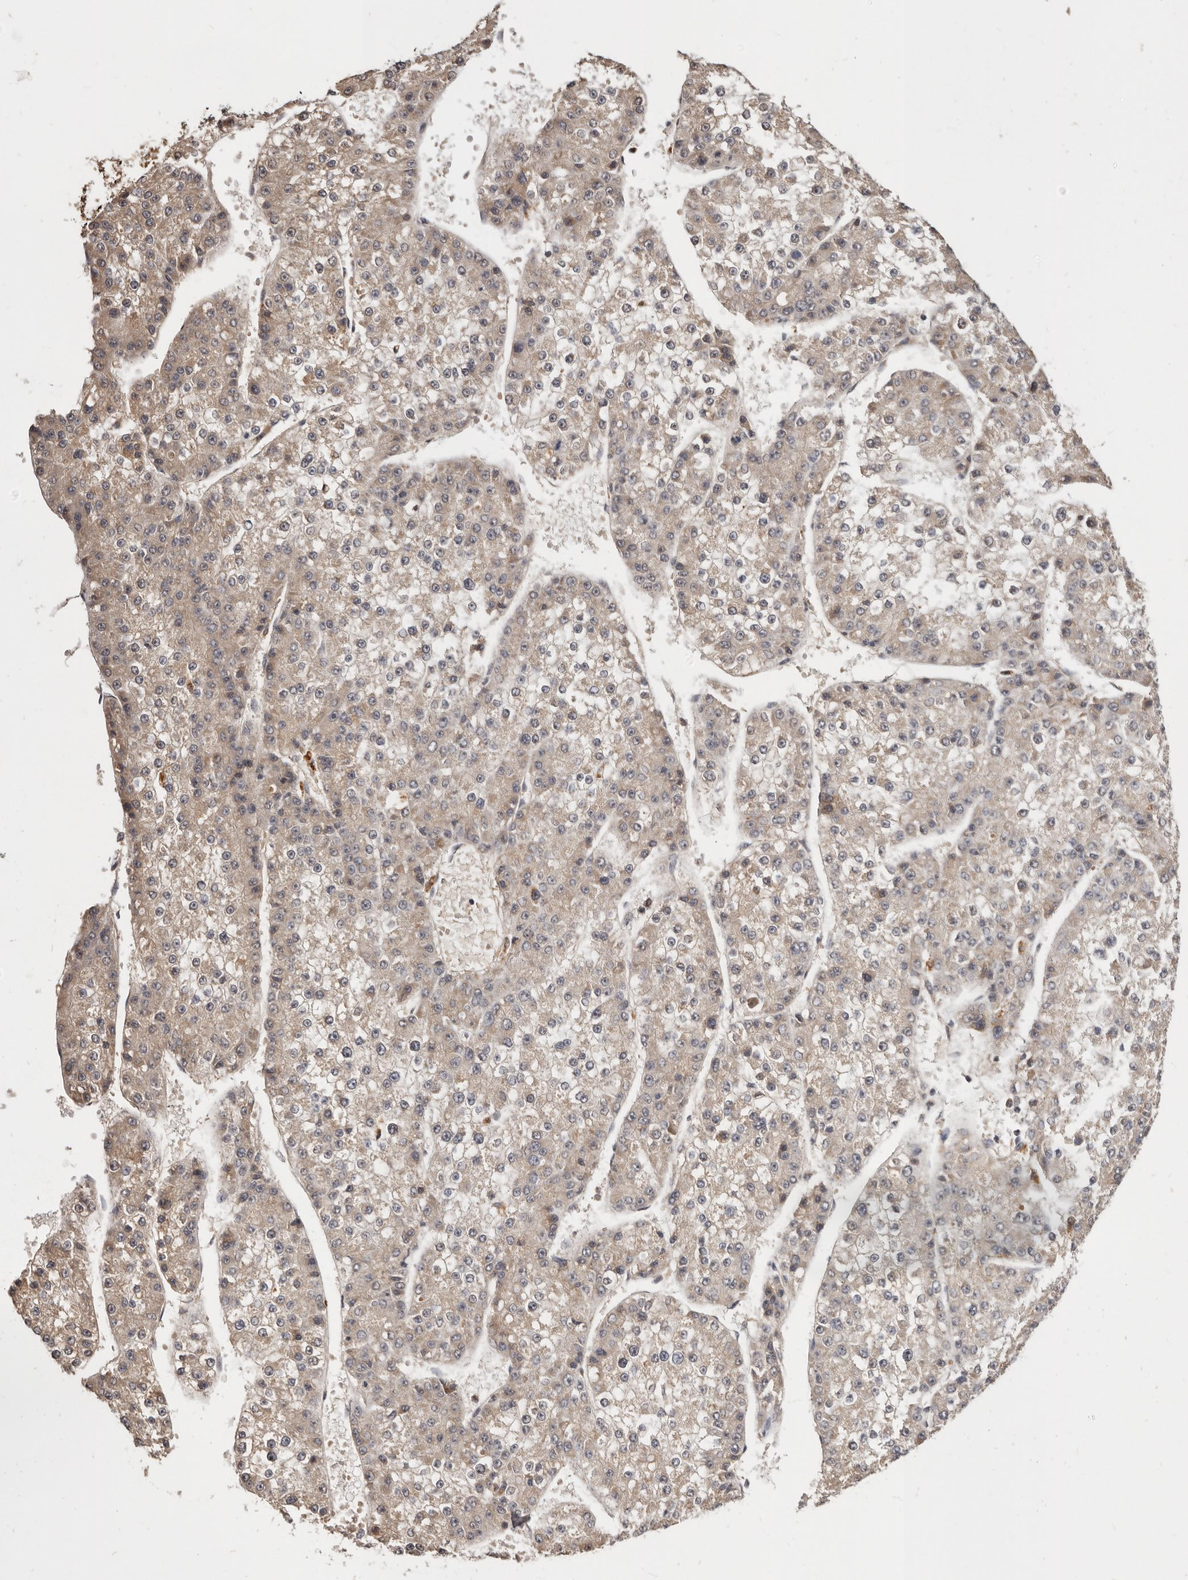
{"staining": {"intensity": "weak", "quantity": ">75%", "location": "cytoplasmic/membranous"}, "tissue": "liver cancer", "cell_type": "Tumor cells", "image_type": "cancer", "snomed": [{"axis": "morphology", "description": "Carcinoma, Hepatocellular, NOS"}, {"axis": "topography", "description": "Liver"}], "caption": "This is a histology image of IHC staining of liver hepatocellular carcinoma, which shows weak expression in the cytoplasmic/membranous of tumor cells.", "gene": "AKAP7", "patient": {"sex": "female", "age": 73}}